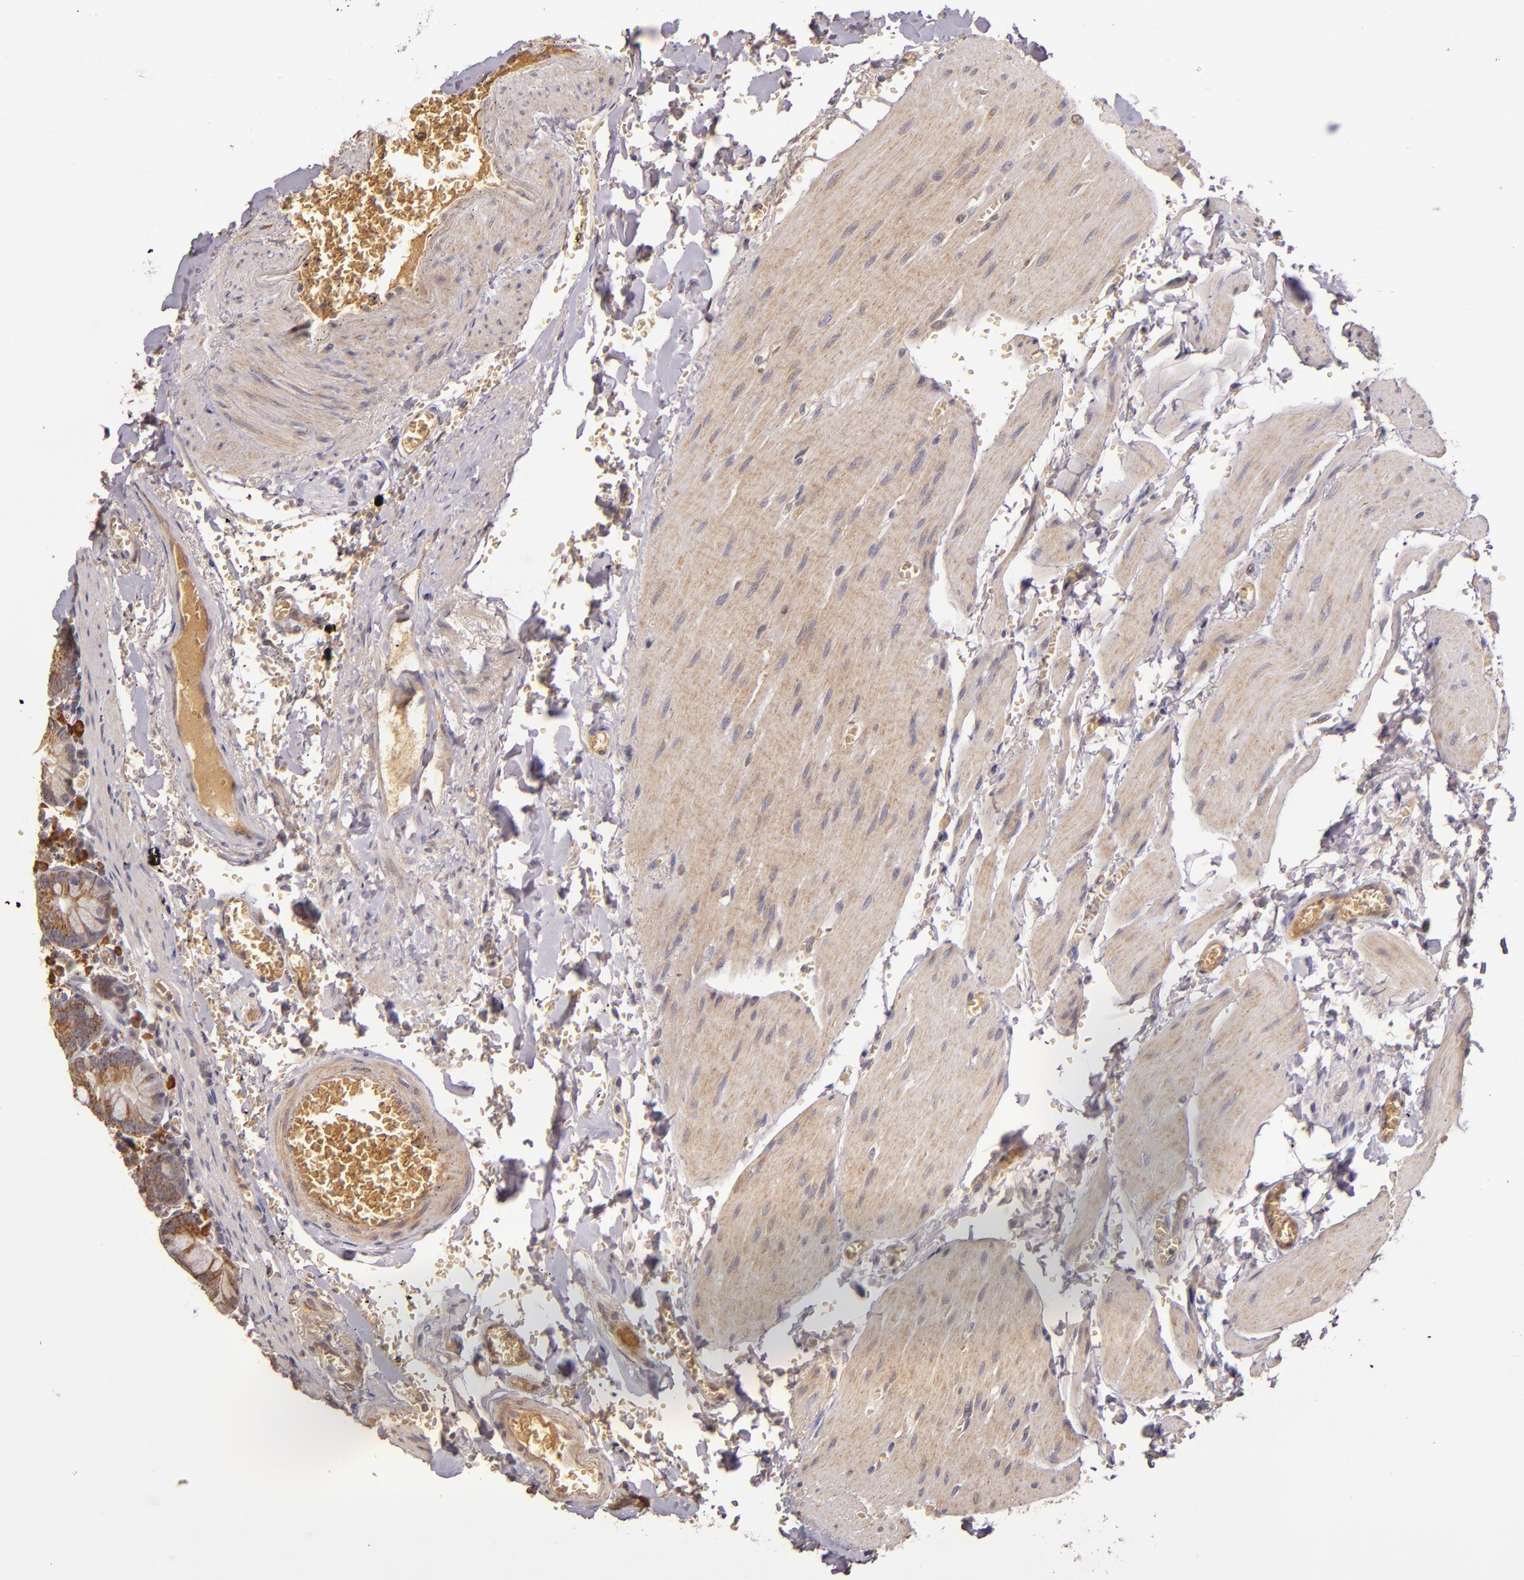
{"staining": {"intensity": "moderate", "quantity": "<25%", "location": "cytoplasmic/membranous"}, "tissue": "small intestine", "cell_type": "Glandular cells", "image_type": "normal", "snomed": [{"axis": "morphology", "description": "Normal tissue, NOS"}, {"axis": "topography", "description": "Small intestine"}], "caption": "This photomicrograph exhibits immunohistochemistry (IHC) staining of benign small intestine, with low moderate cytoplasmic/membranous expression in about <25% of glandular cells.", "gene": "ABL1", "patient": {"sex": "male", "age": 71}}